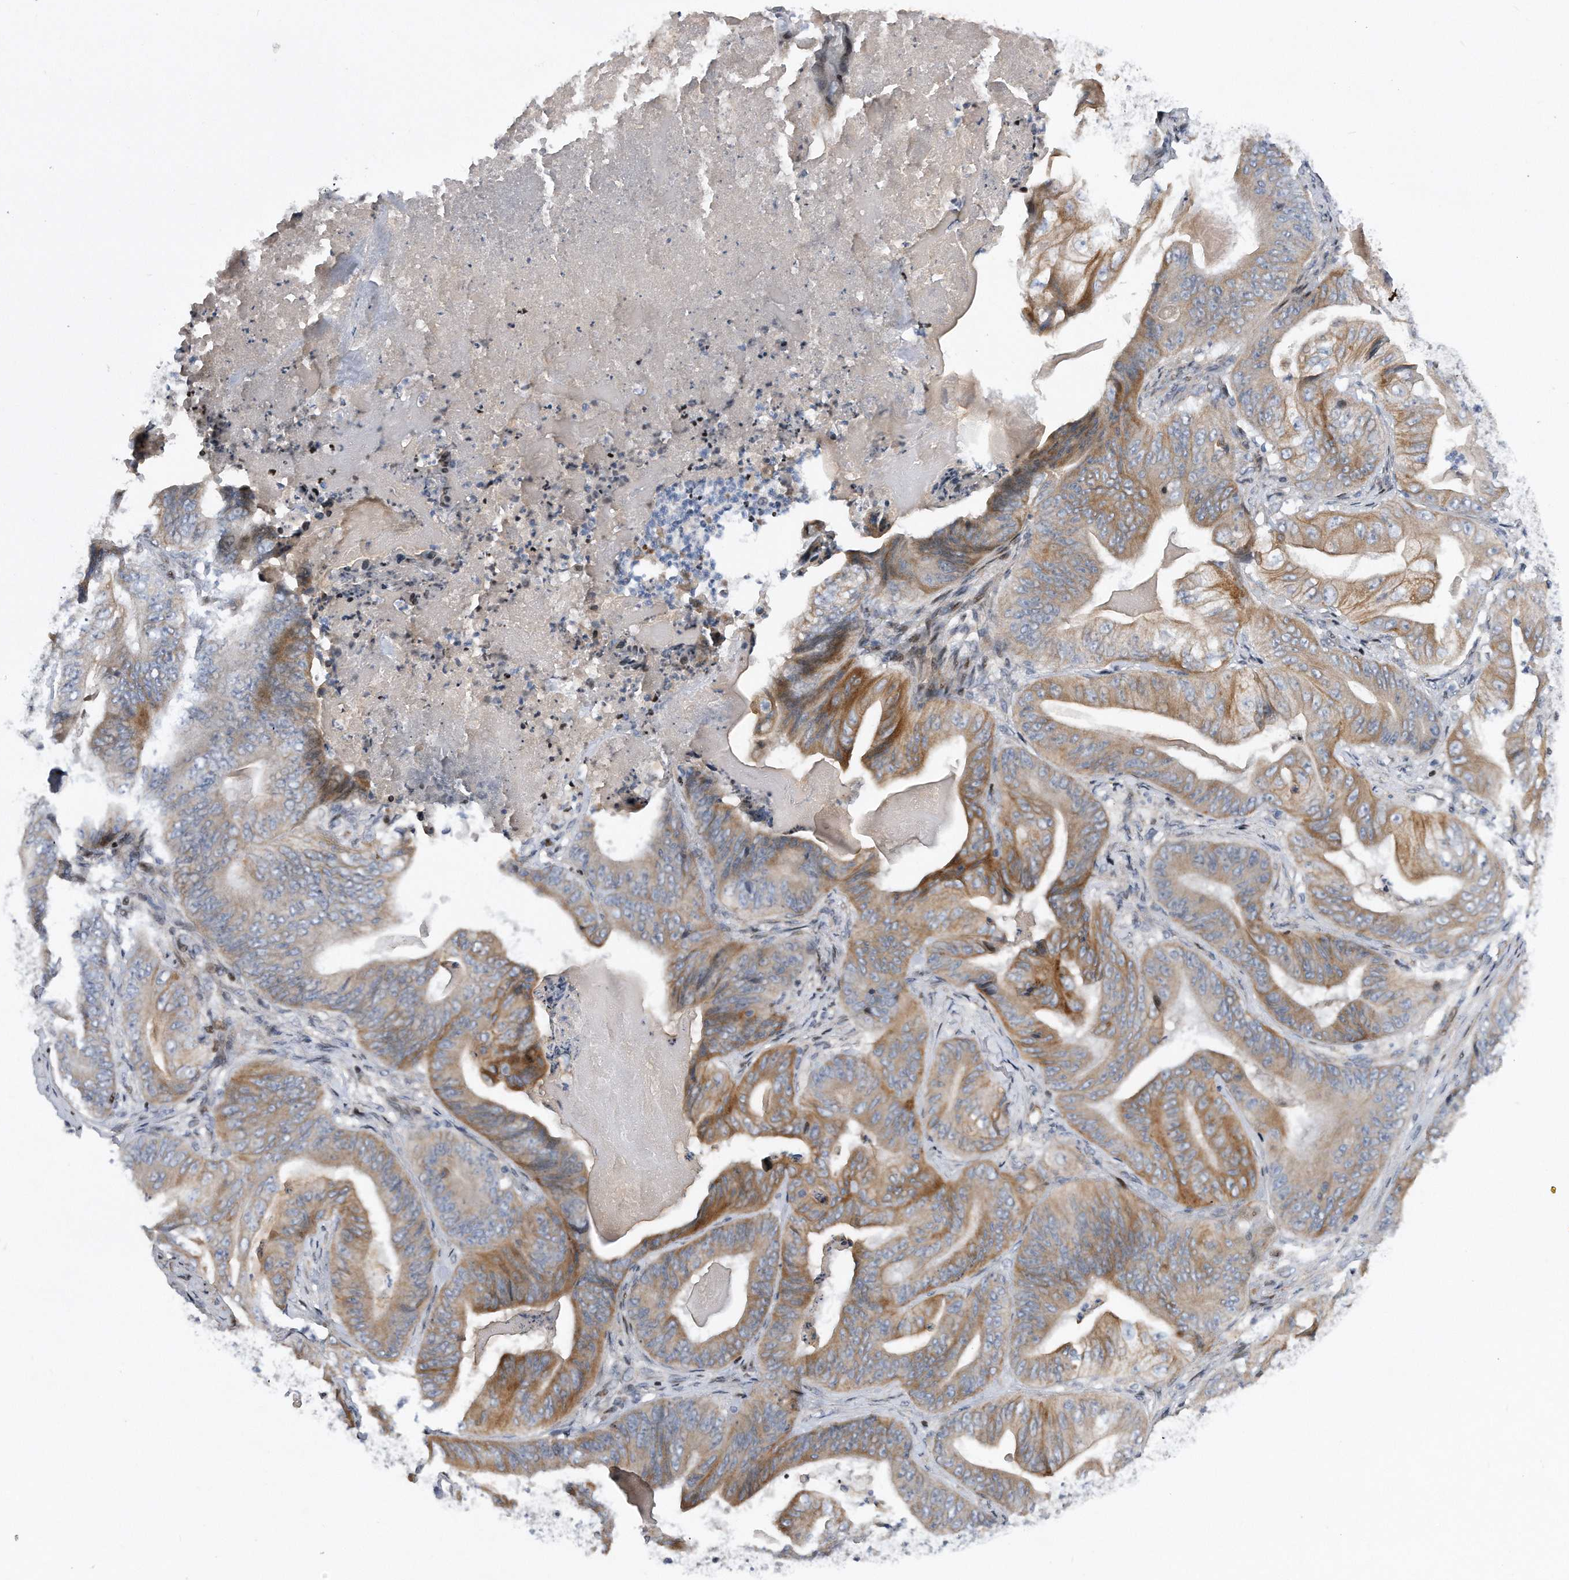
{"staining": {"intensity": "moderate", "quantity": "25%-75%", "location": "cytoplasmic/membranous"}, "tissue": "stomach cancer", "cell_type": "Tumor cells", "image_type": "cancer", "snomed": [{"axis": "morphology", "description": "Adenocarcinoma, NOS"}, {"axis": "topography", "description": "Stomach"}], "caption": "Brown immunohistochemical staining in human stomach cancer (adenocarcinoma) shows moderate cytoplasmic/membranous staining in approximately 25%-75% of tumor cells.", "gene": "CDH12", "patient": {"sex": "female", "age": 73}}